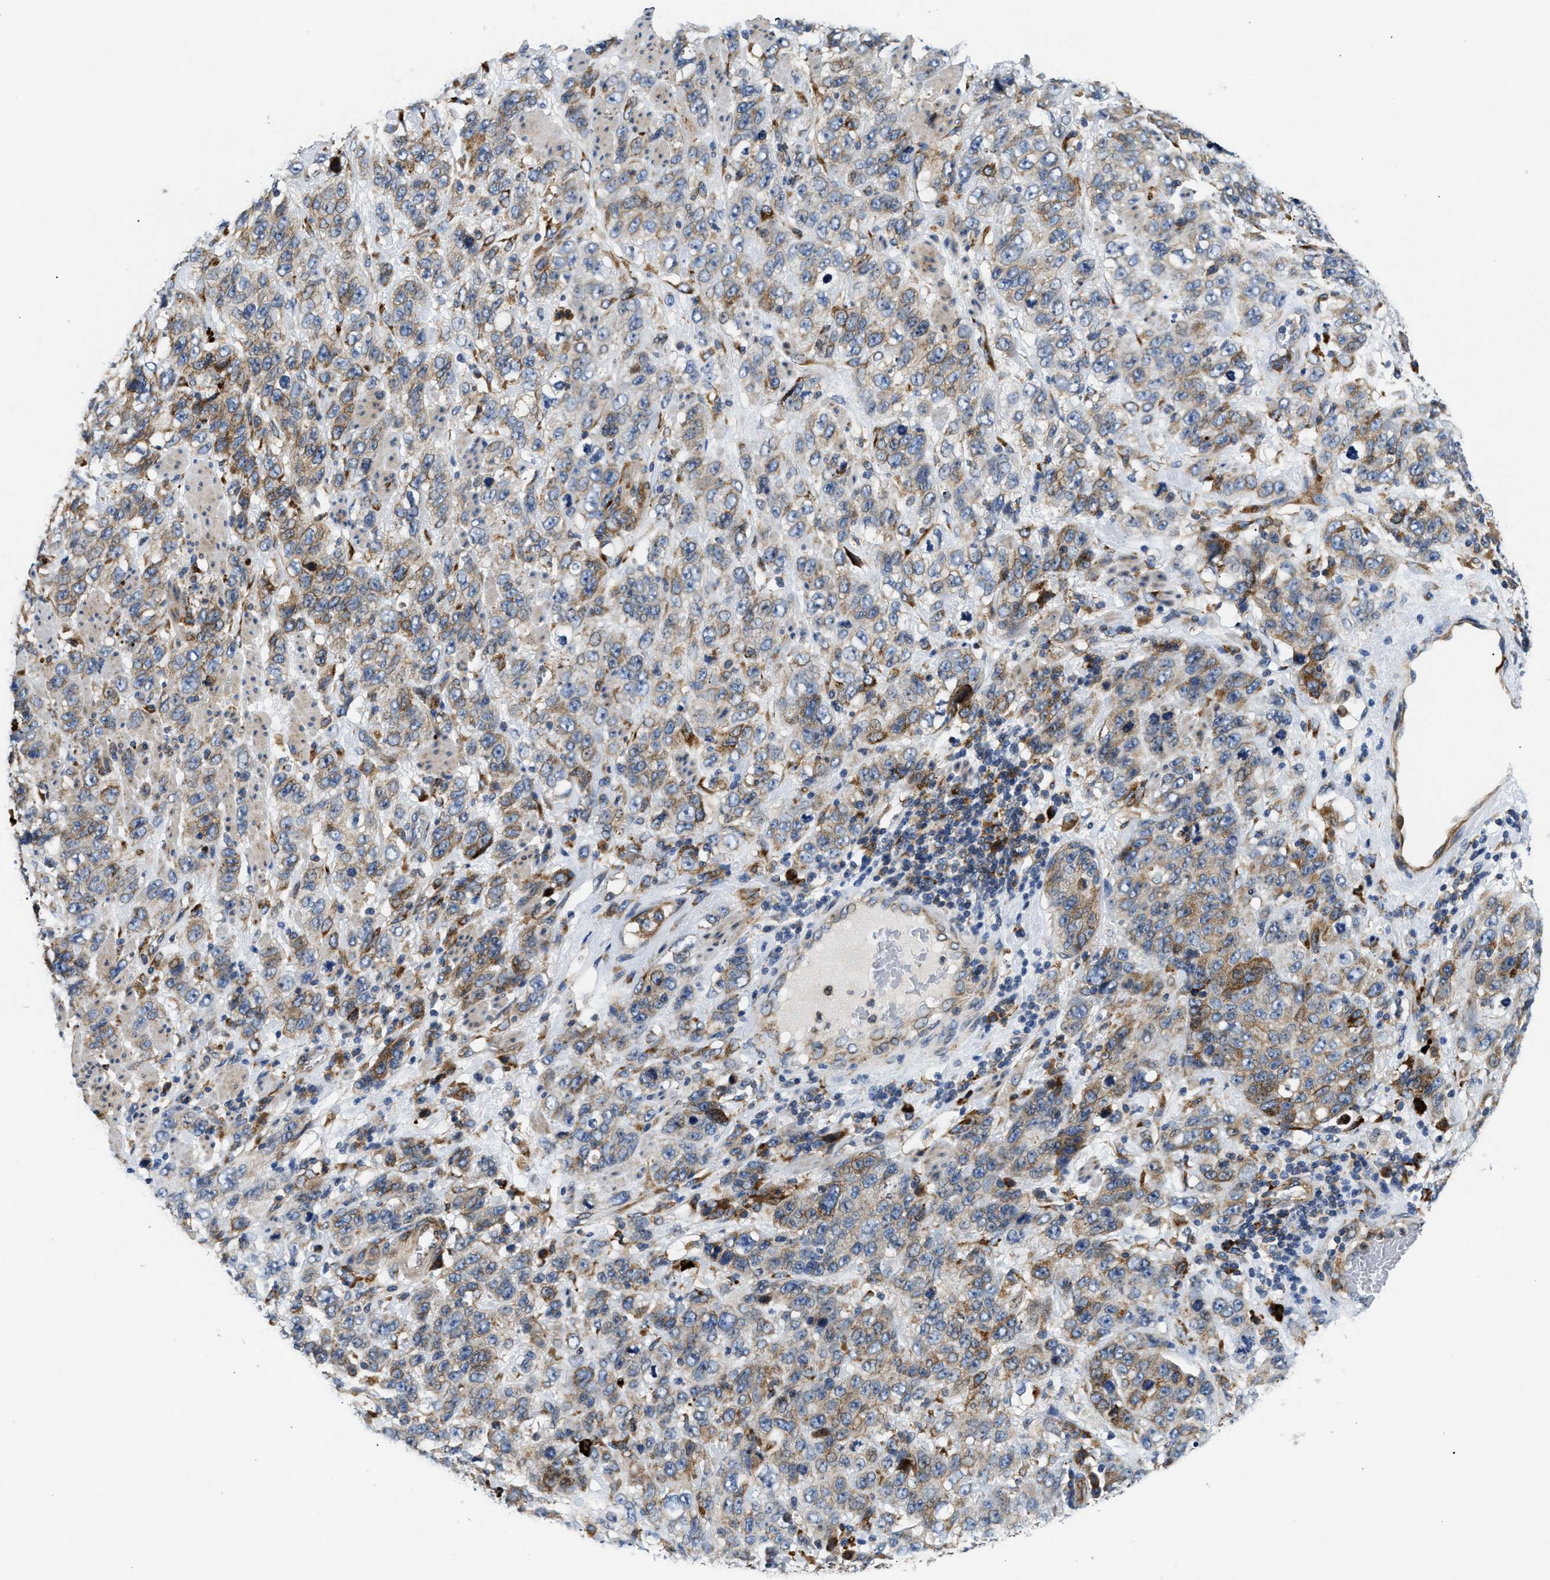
{"staining": {"intensity": "weak", "quantity": ">75%", "location": "cytoplasmic/membranous"}, "tissue": "stomach cancer", "cell_type": "Tumor cells", "image_type": "cancer", "snomed": [{"axis": "morphology", "description": "Adenocarcinoma, NOS"}, {"axis": "topography", "description": "Stomach"}], "caption": "A low amount of weak cytoplasmic/membranous staining is present in about >75% of tumor cells in stomach cancer (adenocarcinoma) tissue.", "gene": "AMZ1", "patient": {"sex": "male", "age": 48}}